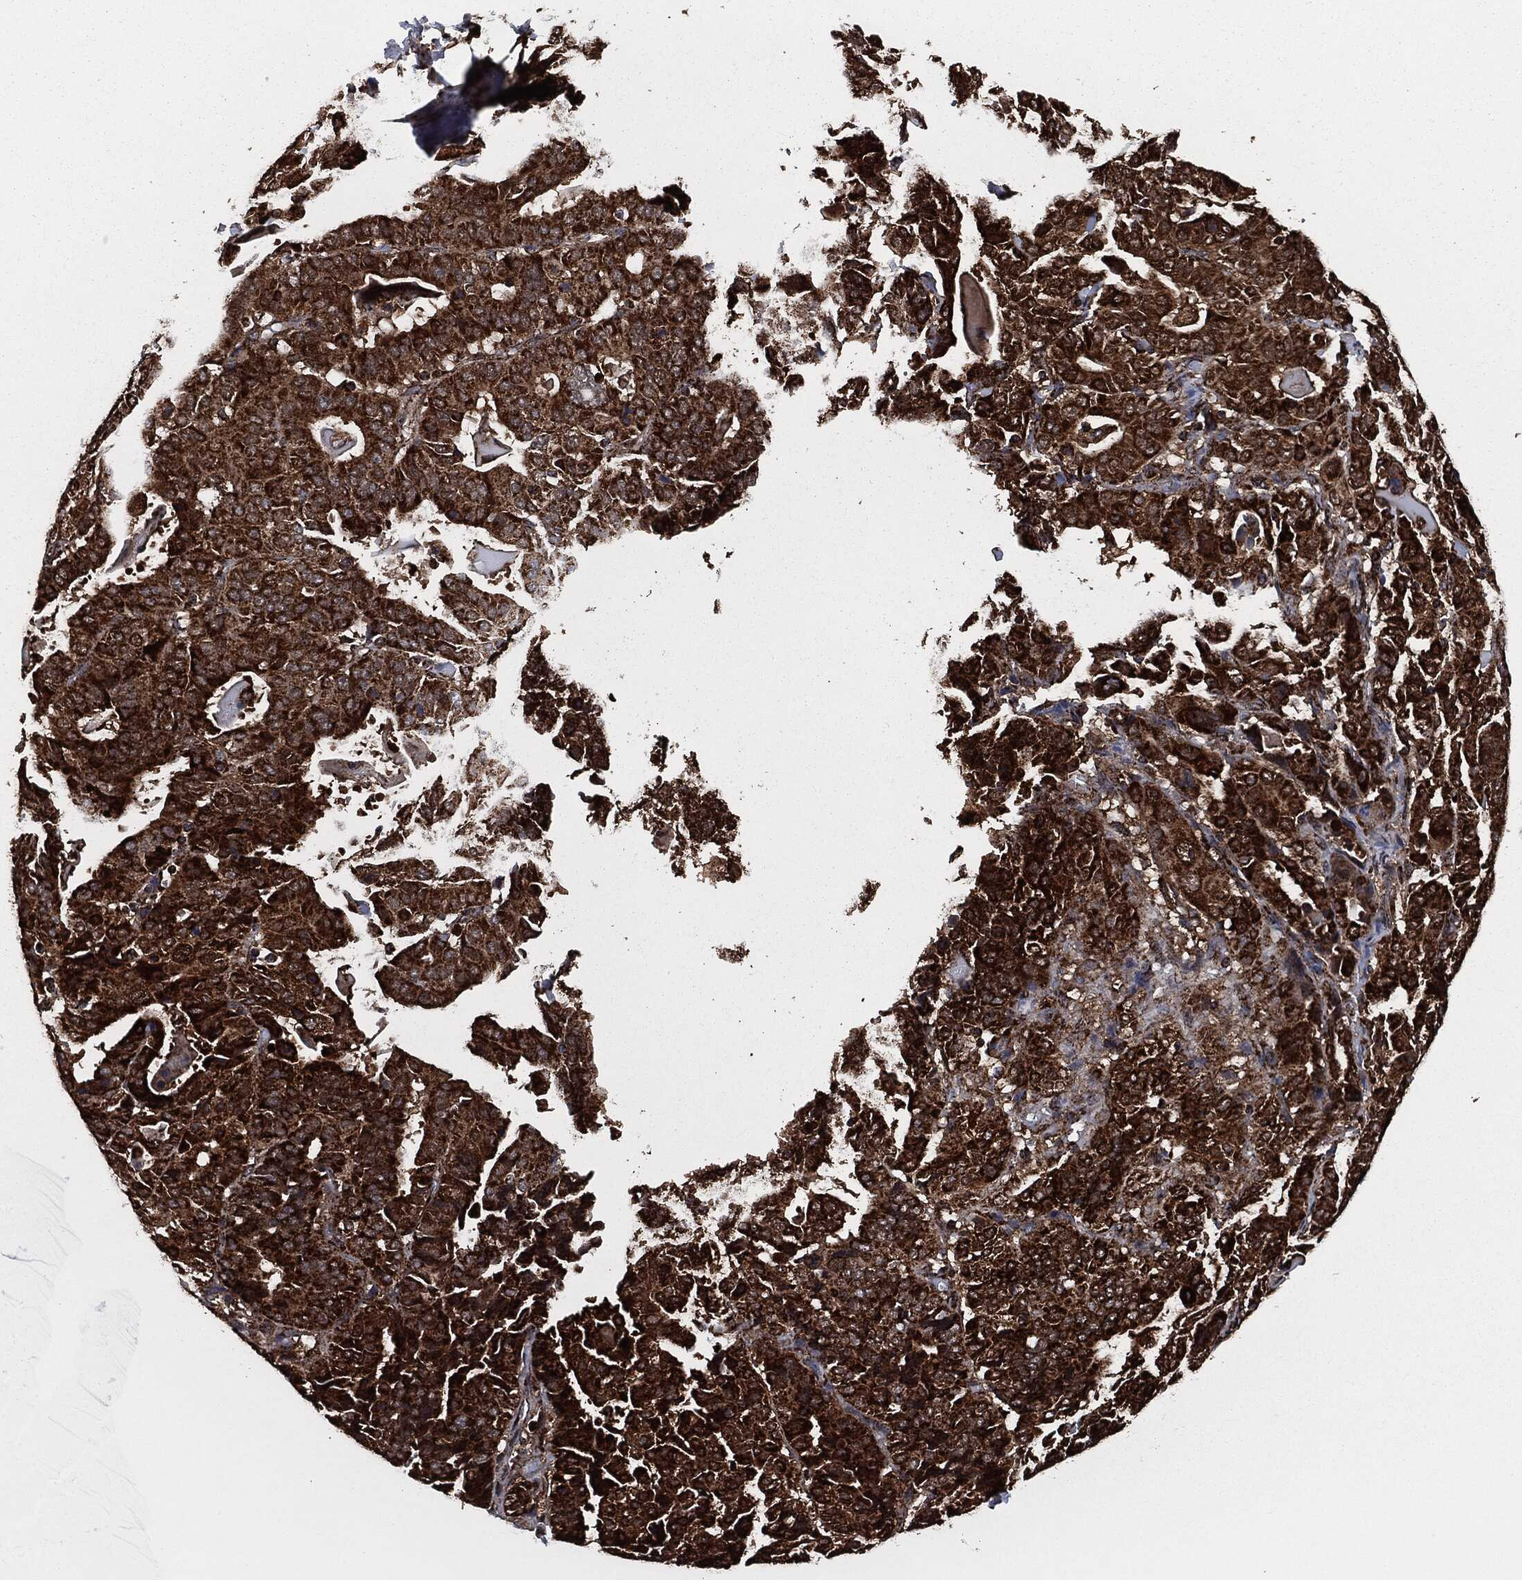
{"staining": {"intensity": "strong", "quantity": ">75%", "location": "cytoplasmic/membranous"}, "tissue": "stomach cancer", "cell_type": "Tumor cells", "image_type": "cancer", "snomed": [{"axis": "morphology", "description": "Adenocarcinoma, NOS"}, {"axis": "topography", "description": "Stomach"}], "caption": "Protein staining demonstrates strong cytoplasmic/membranous expression in approximately >75% of tumor cells in stomach cancer (adenocarcinoma).", "gene": "FH", "patient": {"sex": "male", "age": 48}}